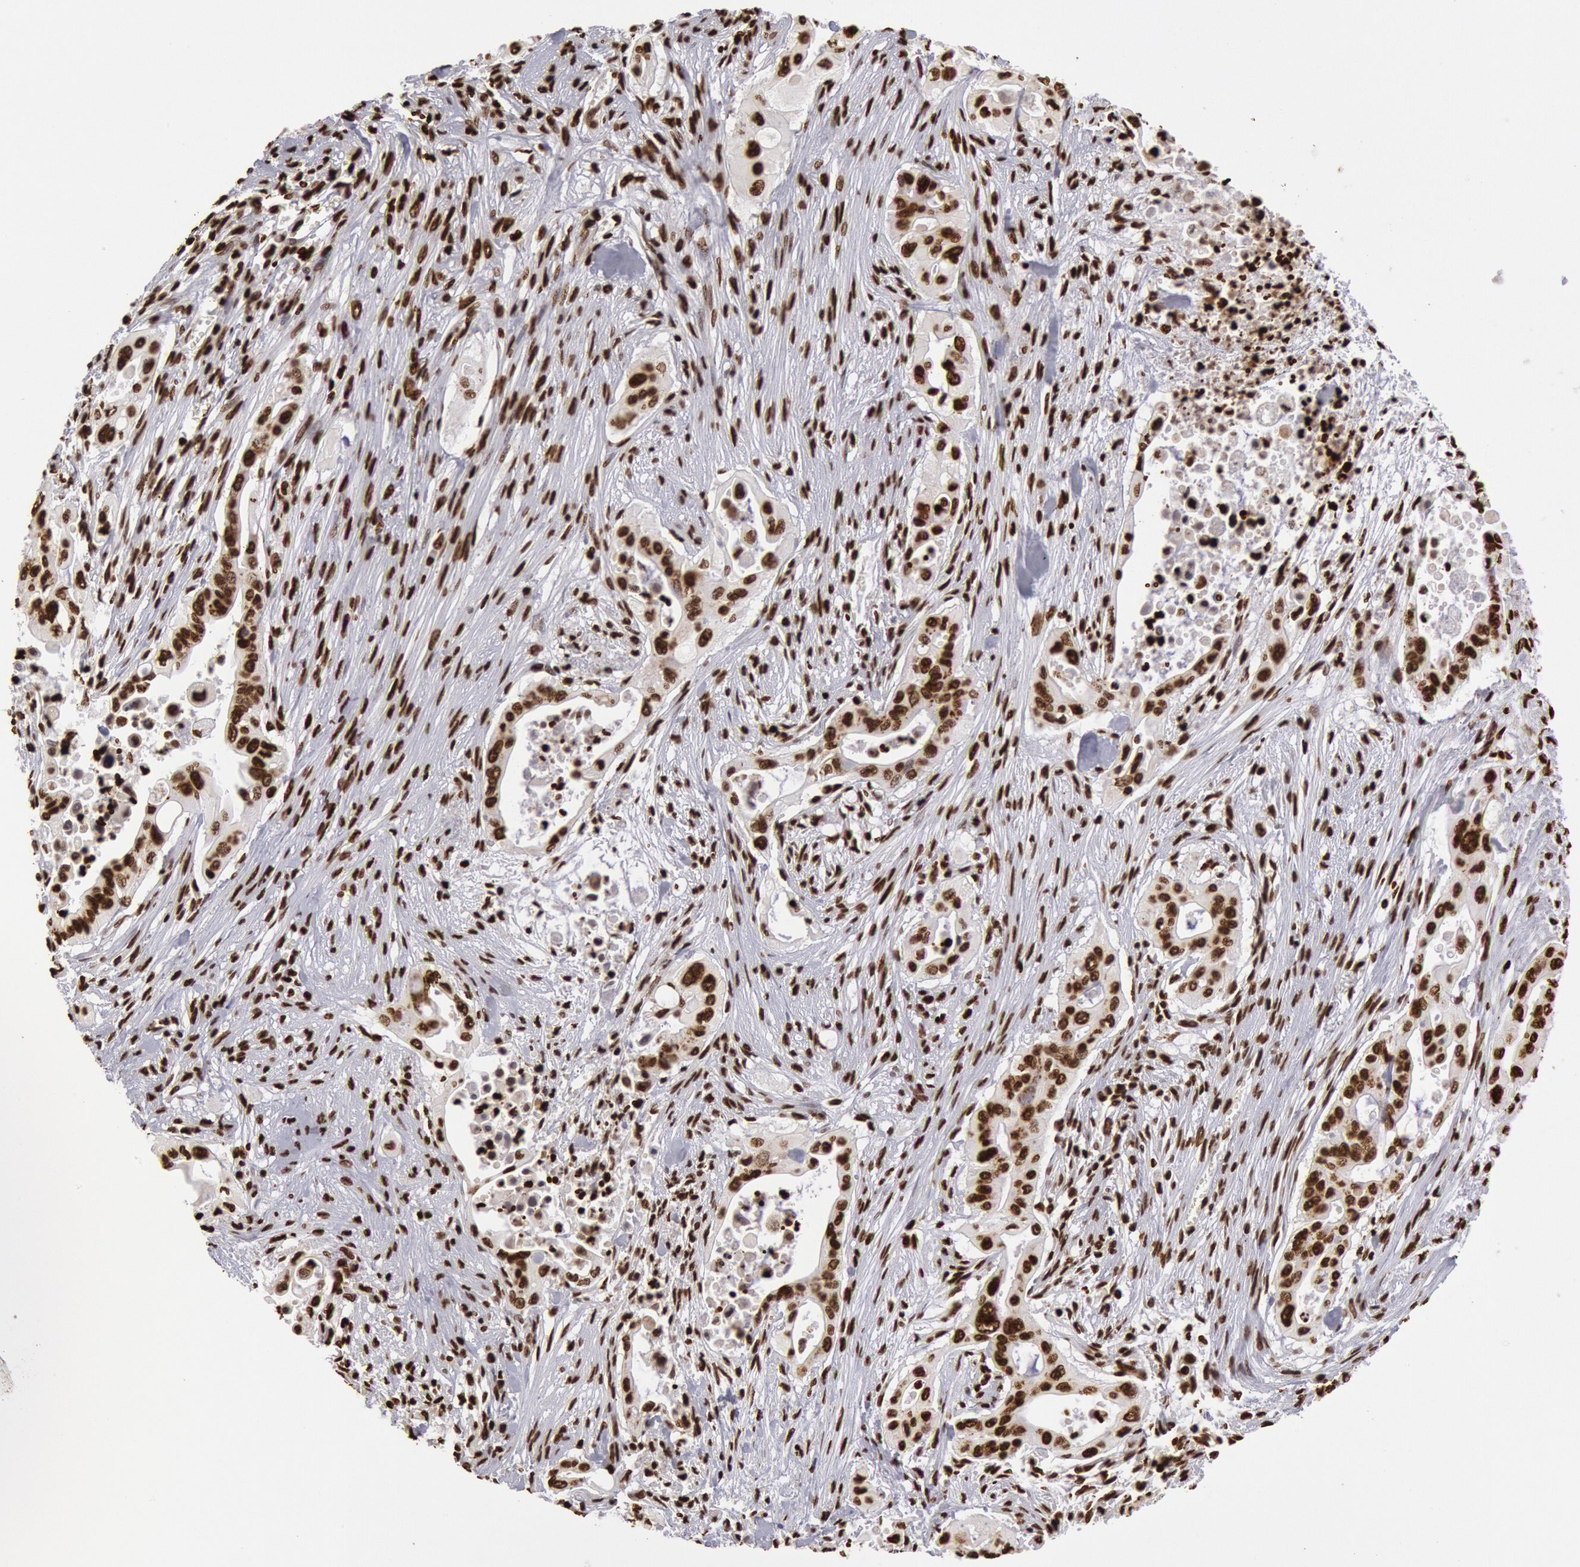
{"staining": {"intensity": "strong", "quantity": ">75%", "location": "nuclear"}, "tissue": "pancreatic cancer", "cell_type": "Tumor cells", "image_type": "cancer", "snomed": [{"axis": "morphology", "description": "Adenocarcinoma, NOS"}, {"axis": "topography", "description": "Pancreas"}], "caption": "Protein expression analysis of adenocarcinoma (pancreatic) demonstrates strong nuclear staining in approximately >75% of tumor cells.", "gene": "H3-4", "patient": {"sex": "male", "age": 77}}